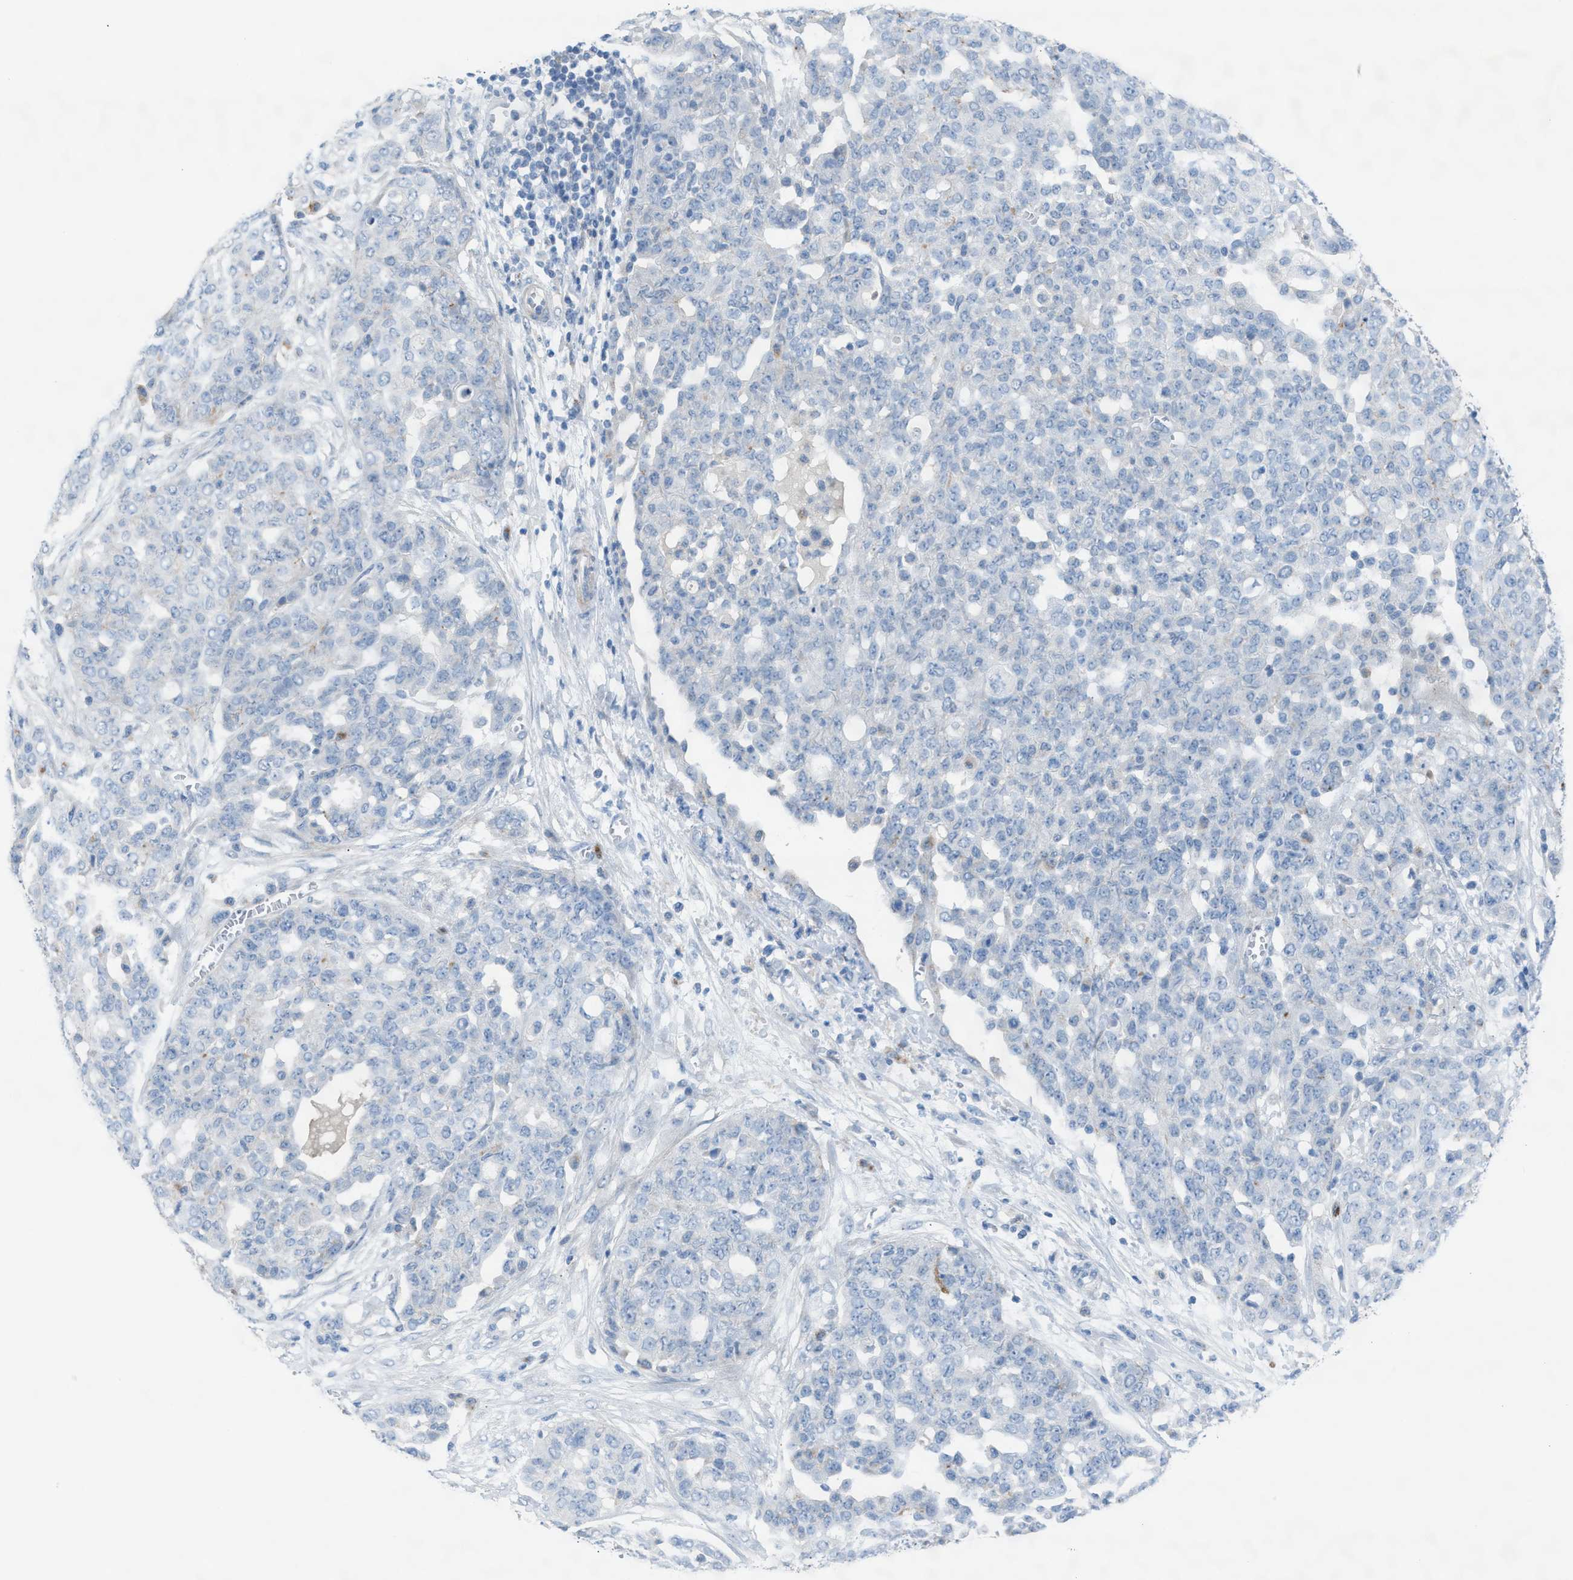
{"staining": {"intensity": "negative", "quantity": "none", "location": "none"}, "tissue": "ovarian cancer", "cell_type": "Tumor cells", "image_type": "cancer", "snomed": [{"axis": "morphology", "description": "Cystadenocarcinoma, serous, NOS"}, {"axis": "topography", "description": "Soft tissue"}, {"axis": "topography", "description": "Ovary"}], "caption": "Tumor cells are negative for protein expression in human ovarian cancer (serous cystadenocarcinoma).", "gene": "ASPA", "patient": {"sex": "female", "age": 57}}